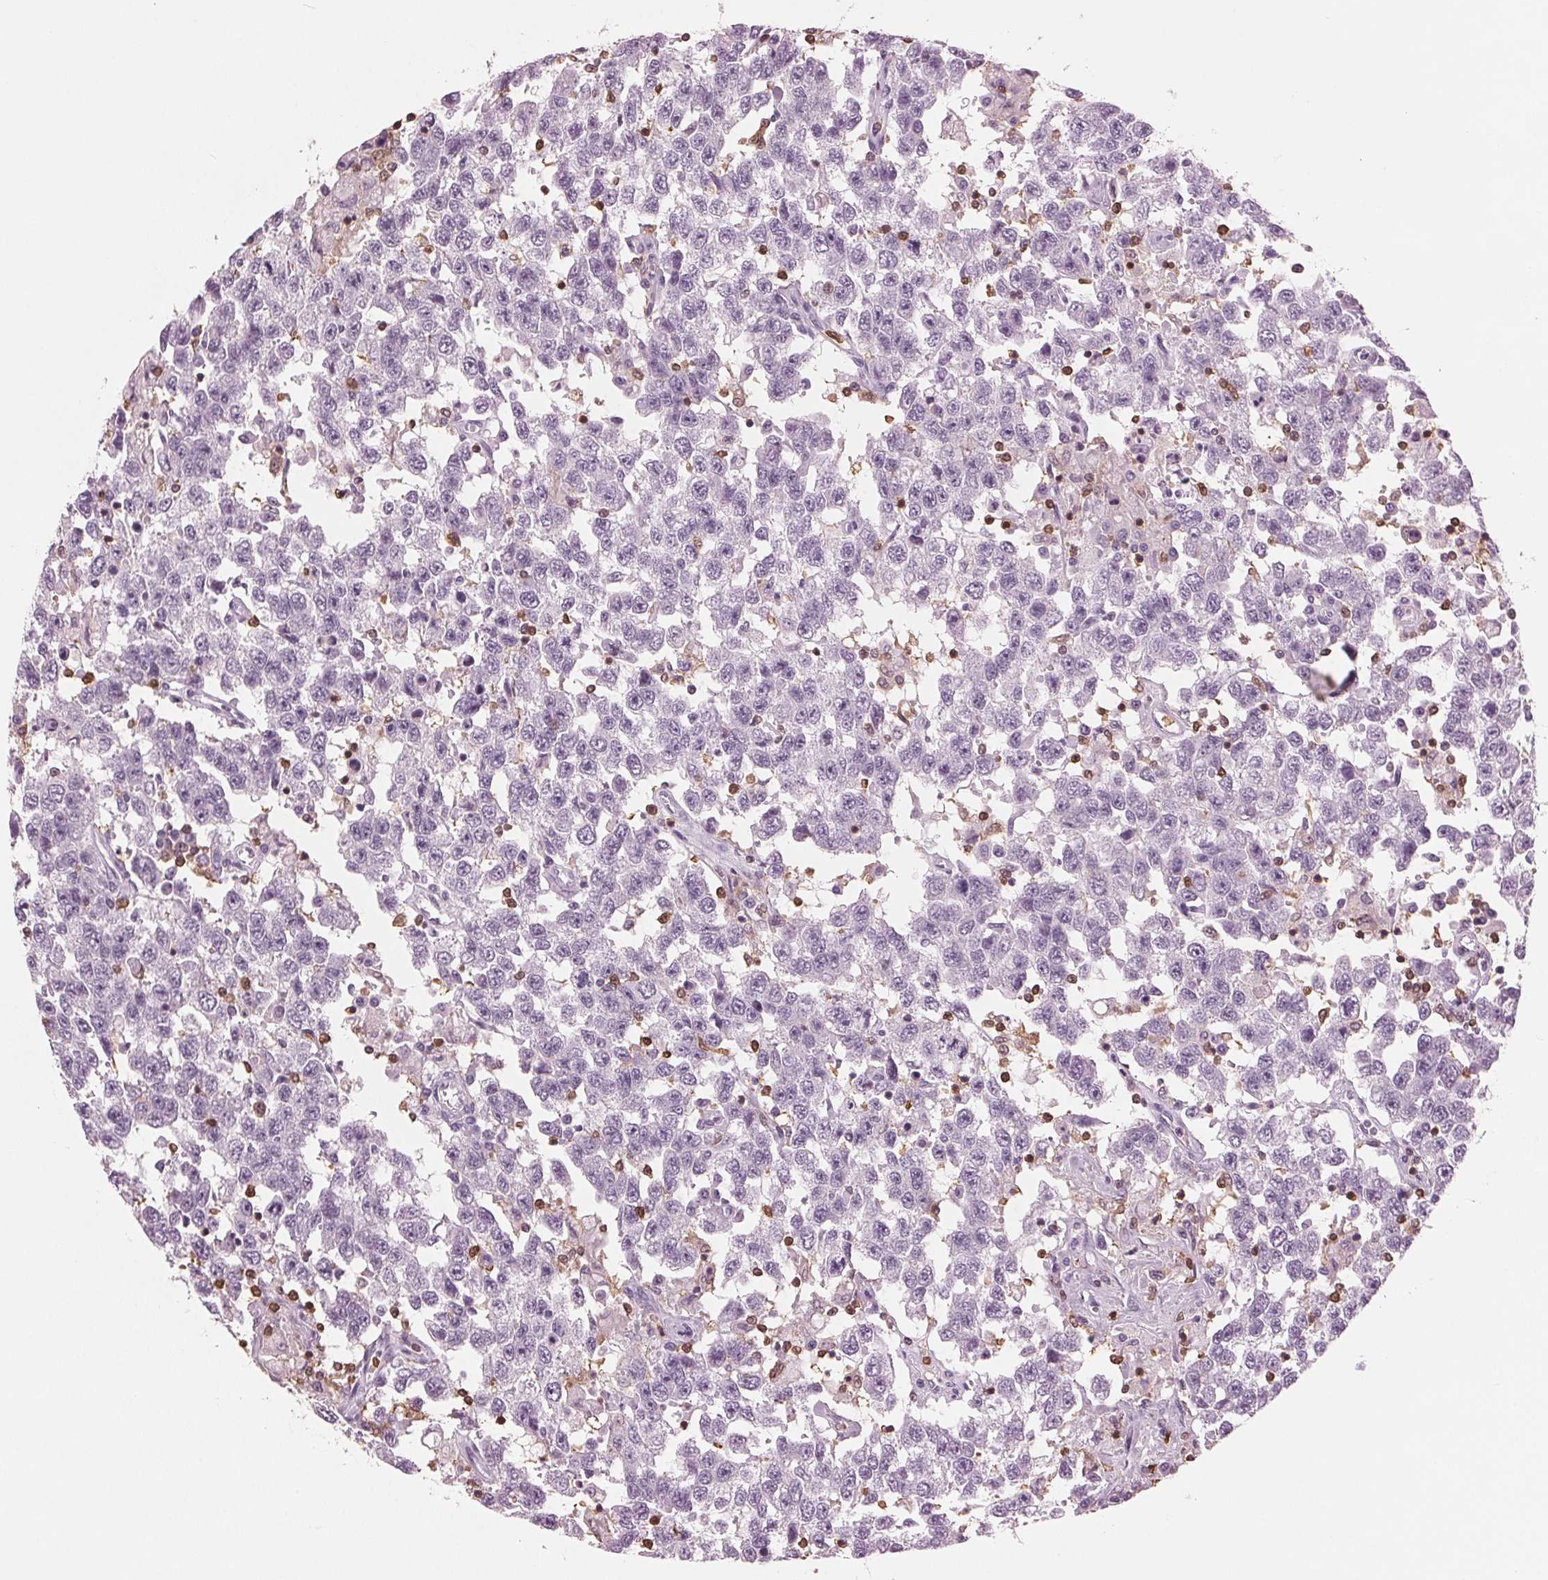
{"staining": {"intensity": "negative", "quantity": "none", "location": "none"}, "tissue": "testis cancer", "cell_type": "Tumor cells", "image_type": "cancer", "snomed": [{"axis": "morphology", "description": "Seminoma, NOS"}, {"axis": "topography", "description": "Testis"}], "caption": "Tumor cells show no significant protein expression in testis cancer.", "gene": "BTLA", "patient": {"sex": "male", "age": 41}}